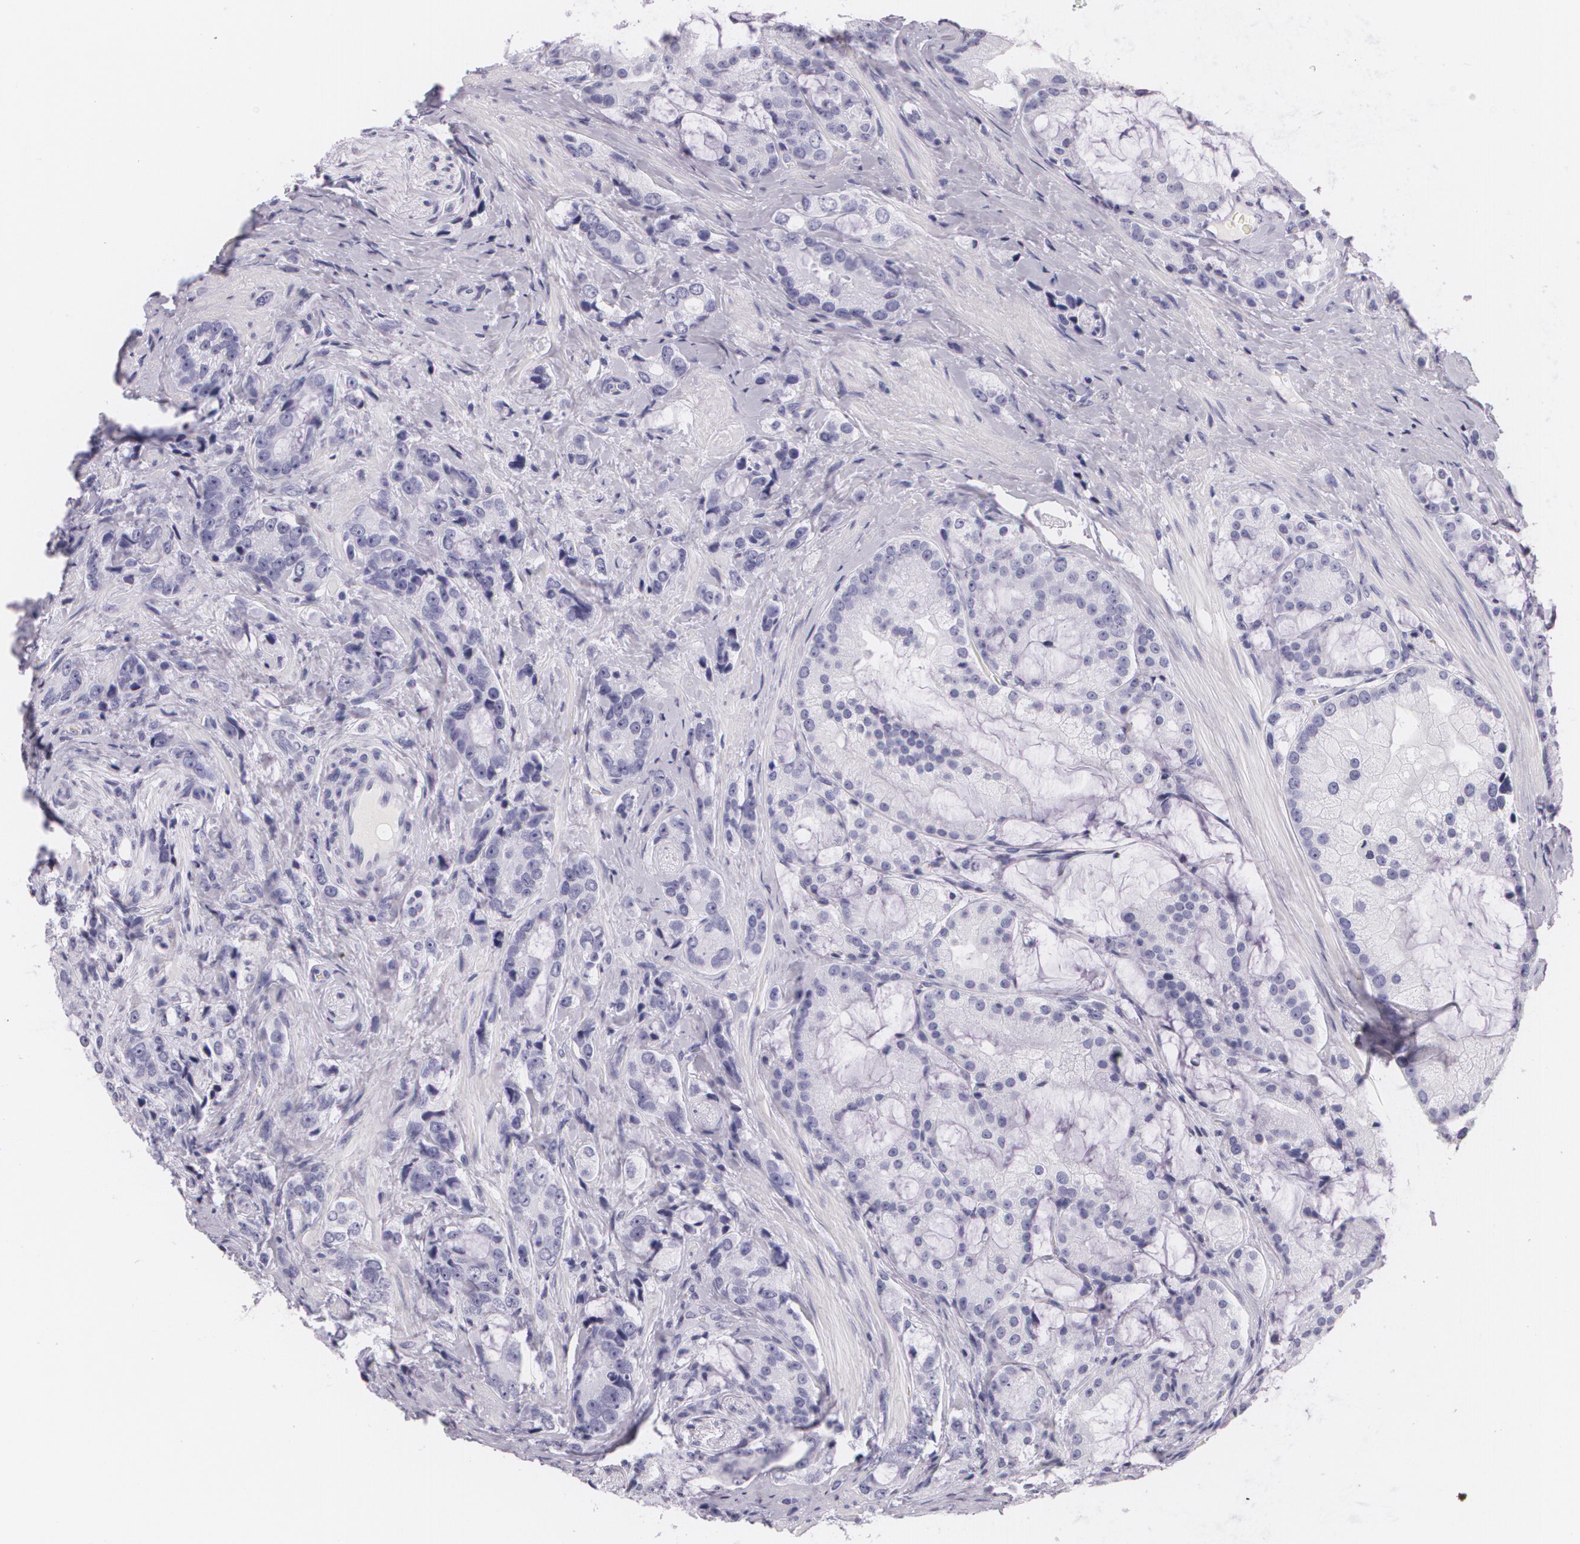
{"staining": {"intensity": "negative", "quantity": "none", "location": "none"}, "tissue": "prostate cancer", "cell_type": "Tumor cells", "image_type": "cancer", "snomed": [{"axis": "morphology", "description": "Adenocarcinoma, Medium grade"}, {"axis": "topography", "description": "Prostate"}], "caption": "An IHC image of prostate cancer is shown. There is no staining in tumor cells of prostate cancer.", "gene": "DLG4", "patient": {"sex": "male", "age": 70}}